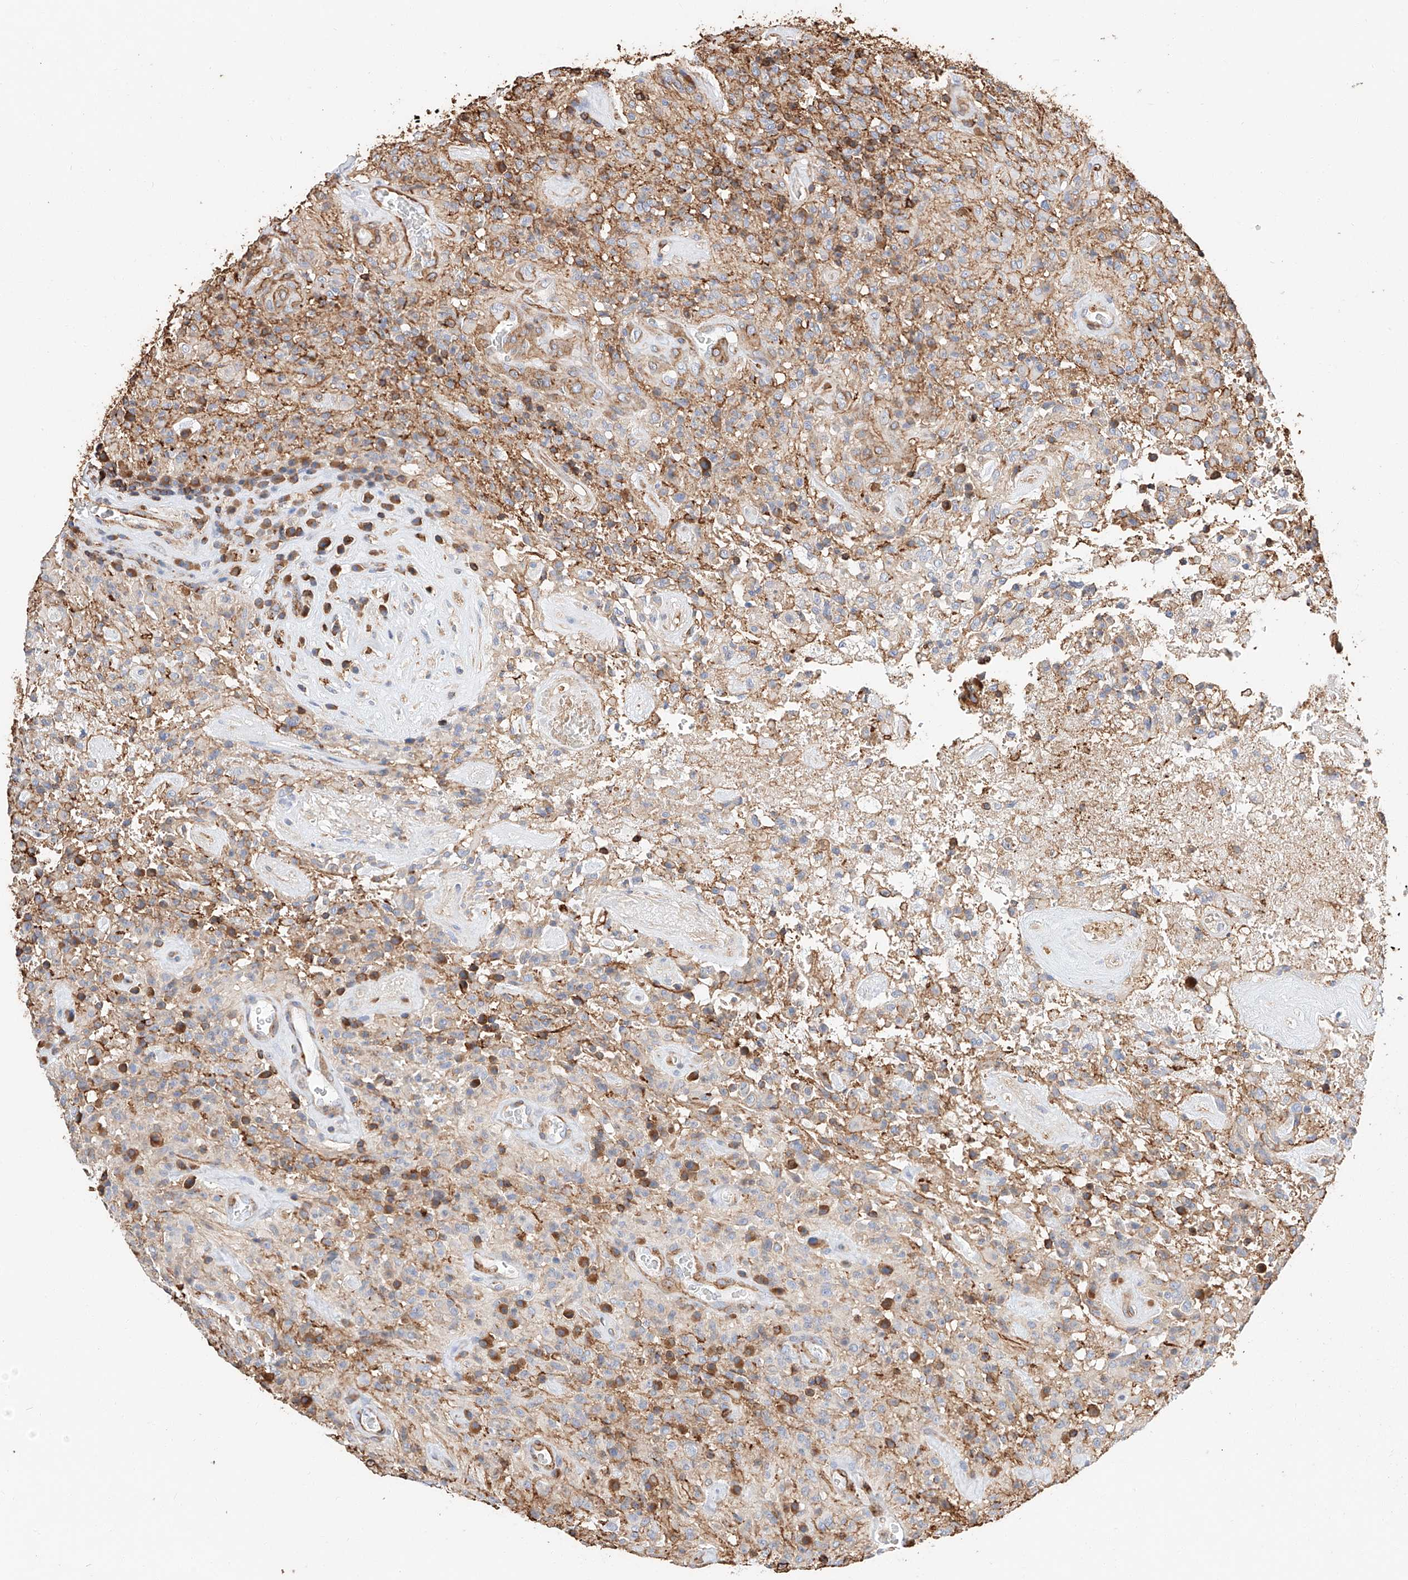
{"staining": {"intensity": "negative", "quantity": "none", "location": "none"}, "tissue": "glioma", "cell_type": "Tumor cells", "image_type": "cancer", "snomed": [{"axis": "morphology", "description": "Glioma, malignant, High grade"}, {"axis": "topography", "description": "Brain"}], "caption": "High power microscopy histopathology image of an immunohistochemistry (IHC) photomicrograph of glioma, revealing no significant staining in tumor cells.", "gene": "WFS1", "patient": {"sex": "female", "age": 57}}